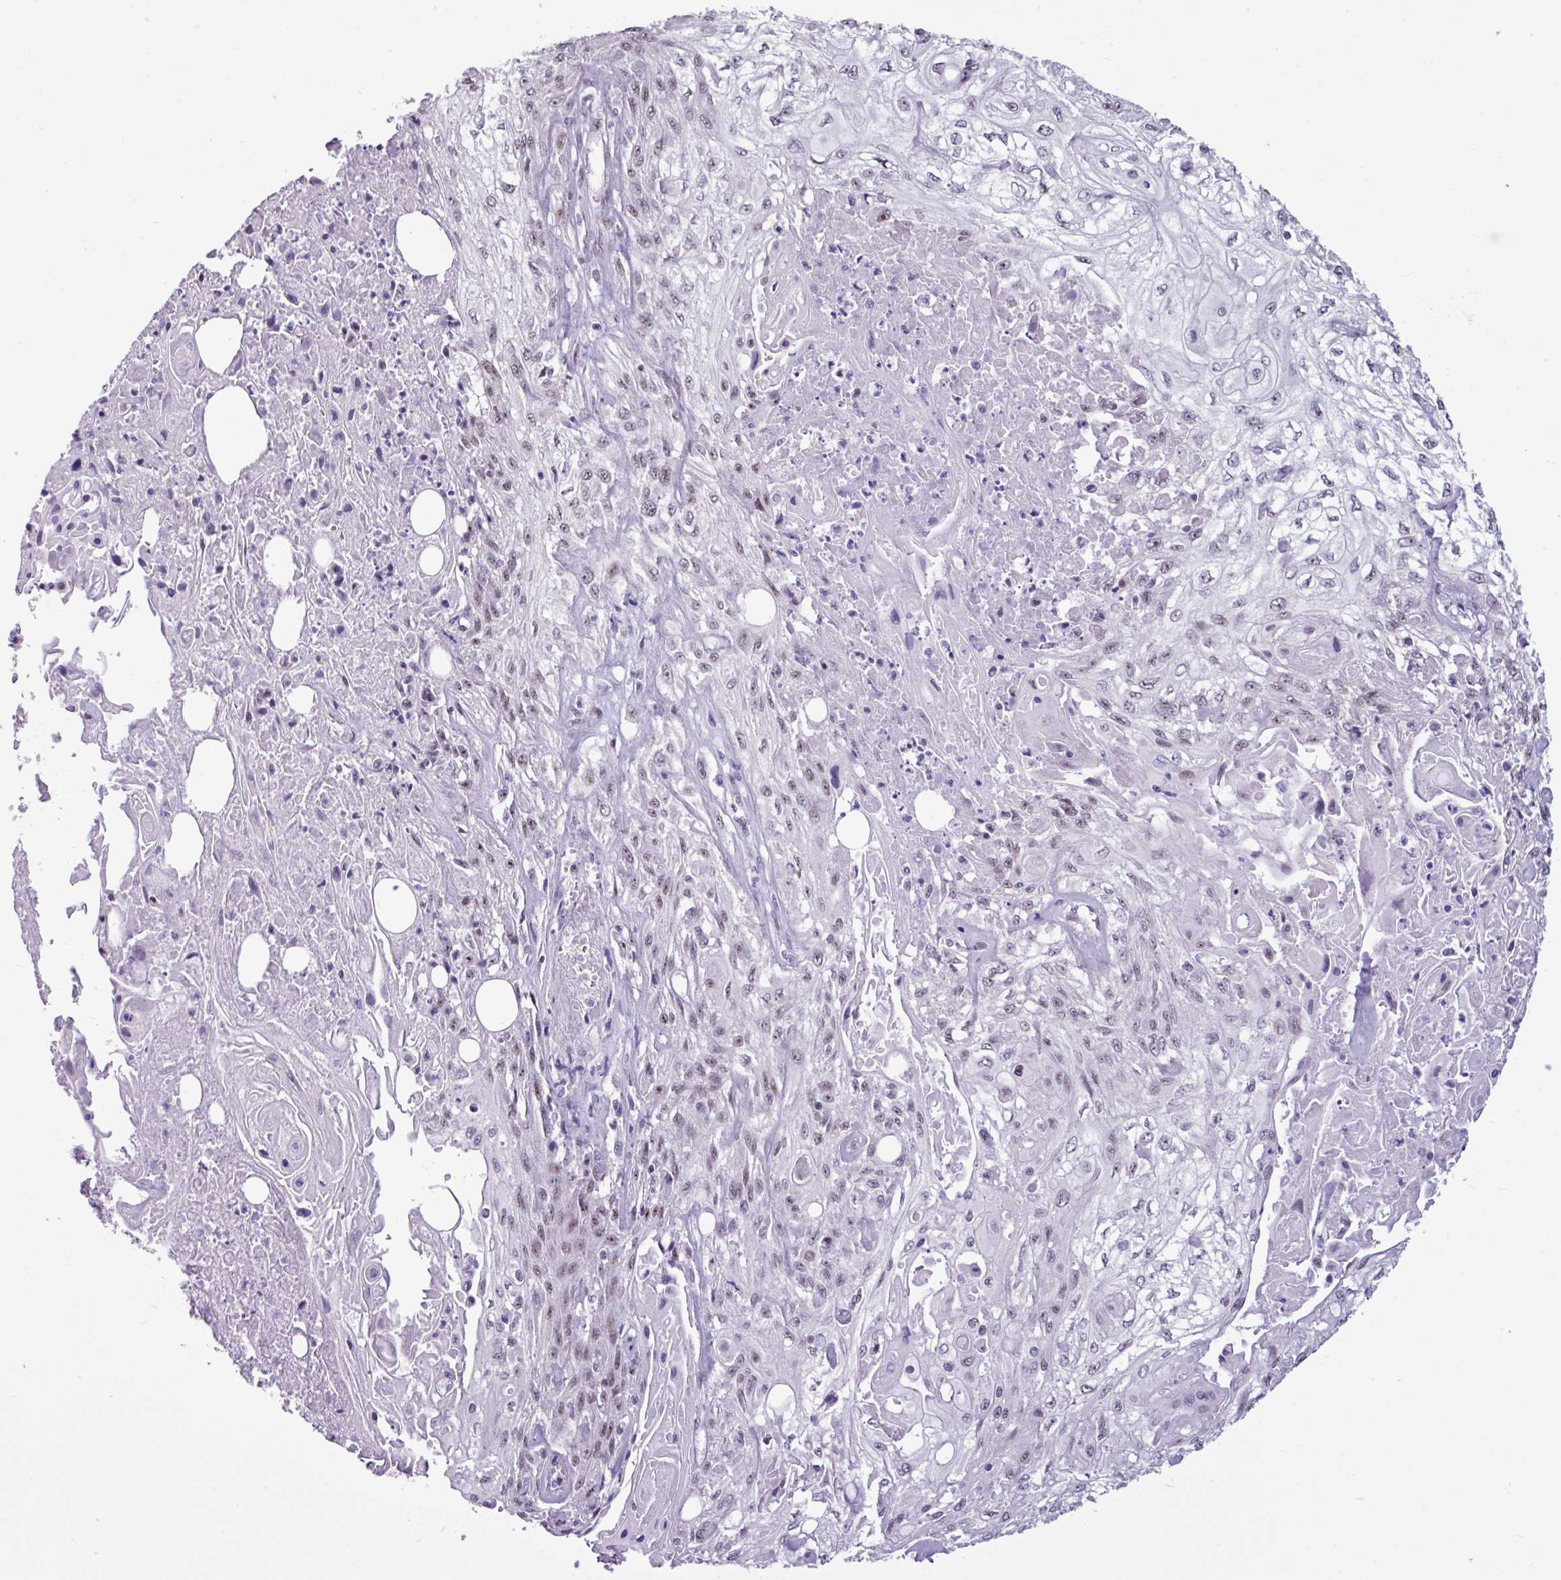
{"staining": {"intensity": "weak", "quantity": "25%-75%", "location": "nuclear"}, "tissue": "skin cancer", "cell_type": "Tumor cells", "image_type": "cancer", "snomed": [{"axis": "morphology", "description": "Squamous cell carcinoma, NOS"}, {"axis": "morphology", "description": "Squamous cell carcinoma, metastatic, NOS"}, {"axis": "topography", "description": "Skin"}, {"axis": "topography", "description": "Lymph node"}], "caption": "Protein expression by IHC reveals weak nuclear expression in about 25%-75% of tumor cells in skin cancer (squamous cell carcinoma). Immunohistochemistry stains the protein in brown and the nuclei are stained blue.", "gene": "UTP18", "patient": {"sex": "male", "age": 75}}